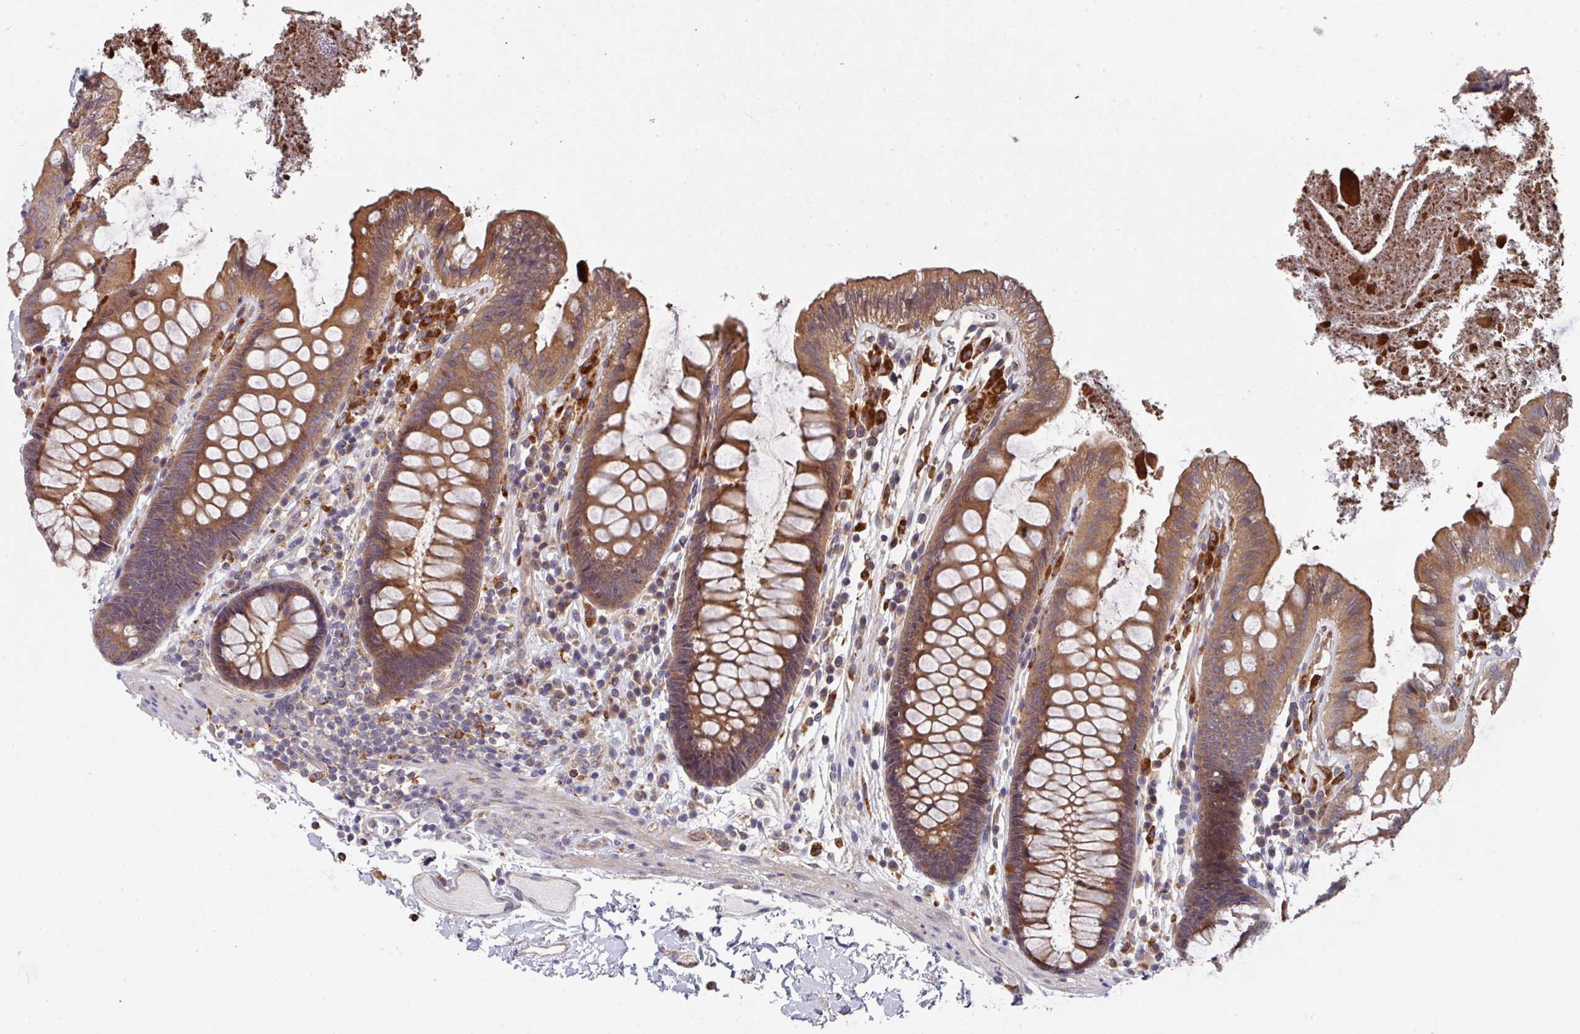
{"staining": {"intensity": "weak", "quantity": ">75%", "location": "cytoplasmic/membranous"}, "tissue": "colon", "cell_type": "Endothelial cells", "image_type": "normal", "snomed": [{"axis": "morphology", "description": "Normal tissue, NOS"}, {"axis": "topography", "description": "Colon"}], "caption": "Immunohistochemical staining of normal human colon shows weak cytoplasmic/membranous protein positivity in approximately >75% of endothelial cells. (Brightfield microscopy of DAB IHC at high magnification).", "gene": "TRIM14", "patient": {"sex": "male", "age": 84}}